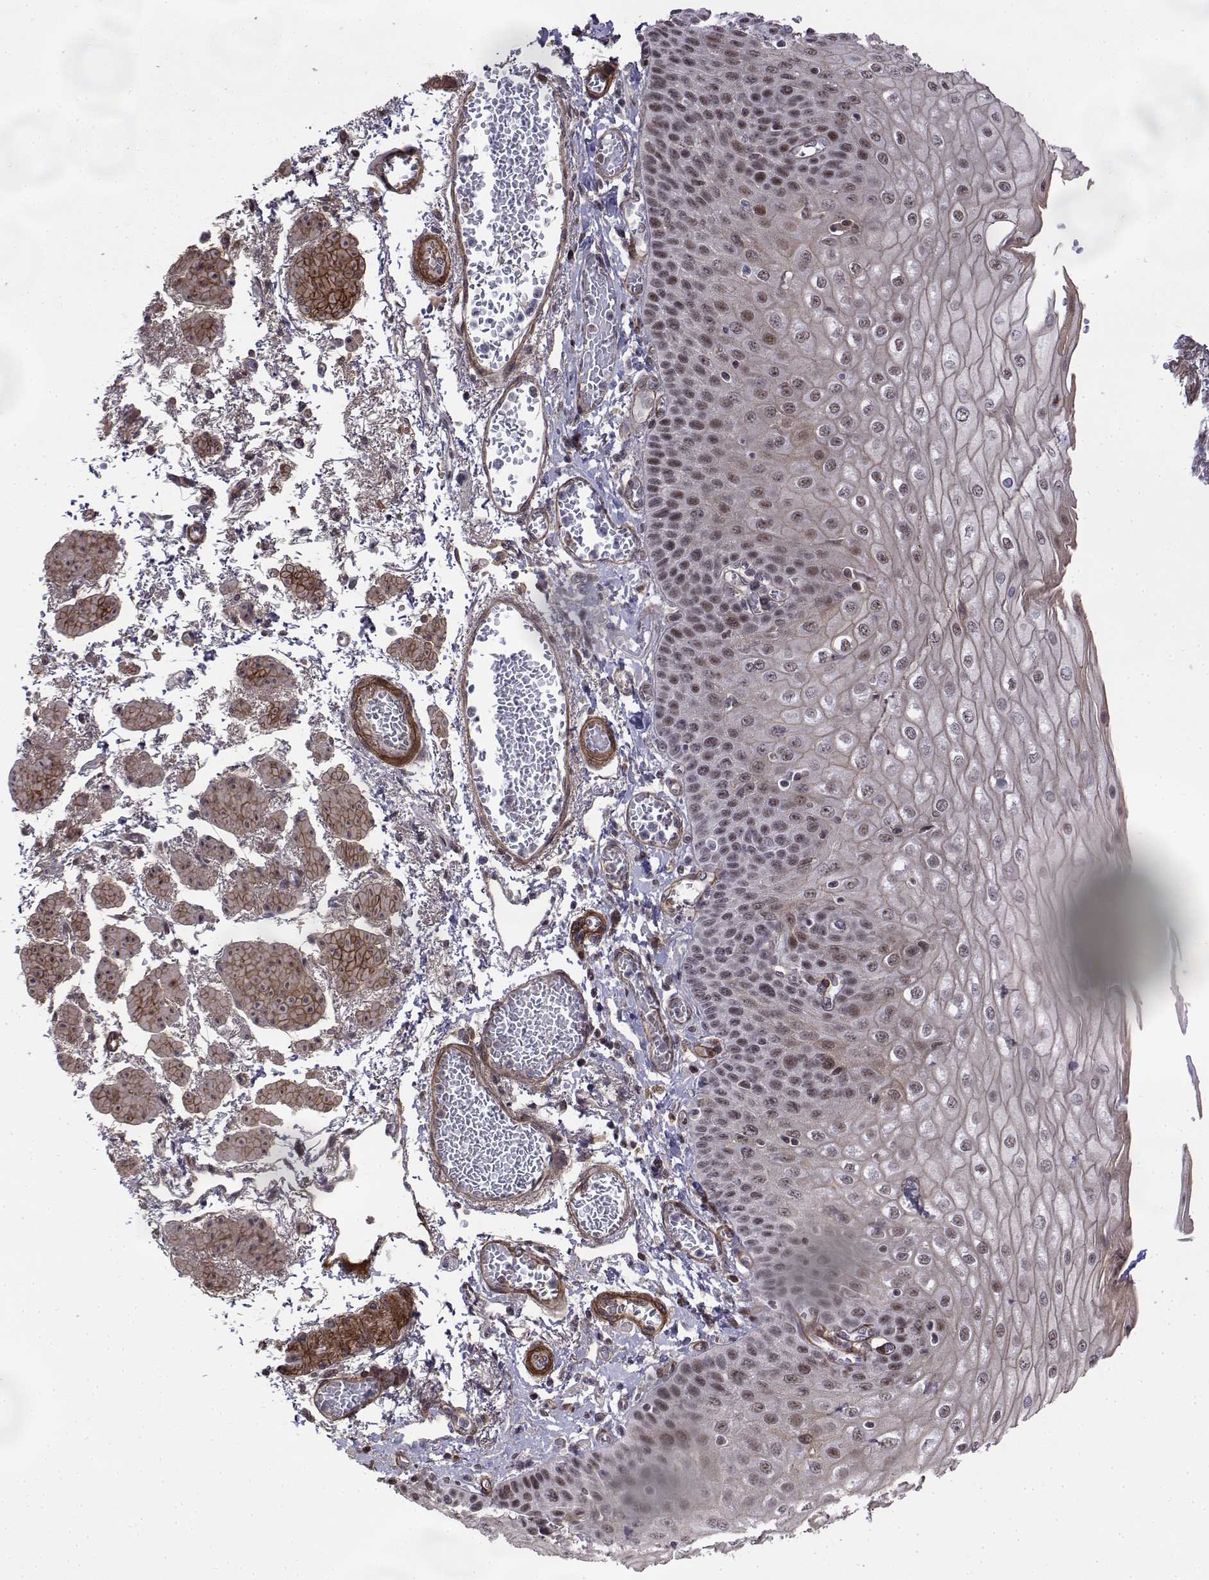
{"staining": {"intensity": "moderate", "quantity": "25%-75%", "location": "nuclear"}, "tissue": "esophagus", "cell_type": "Squamous epithelial cells", "image_type": "normal", "snomed": [{"axis": "morphology", "description": "Normal tissue, NOS"}, {"axis": "morphology", "description": "Adenocarcinoma, NOS"}, {"axis": "topography", "description": "Esophagus"}], "caption": "Protein expression analysis of benign esophagus displays moderate nuclear staining in approximately 25%-75% of squamous epithelial cells. (IHC, brightfield microscopy, high magnification).", "gene": "ITGA7", "patient": {"sex": "male", "age": 81}}